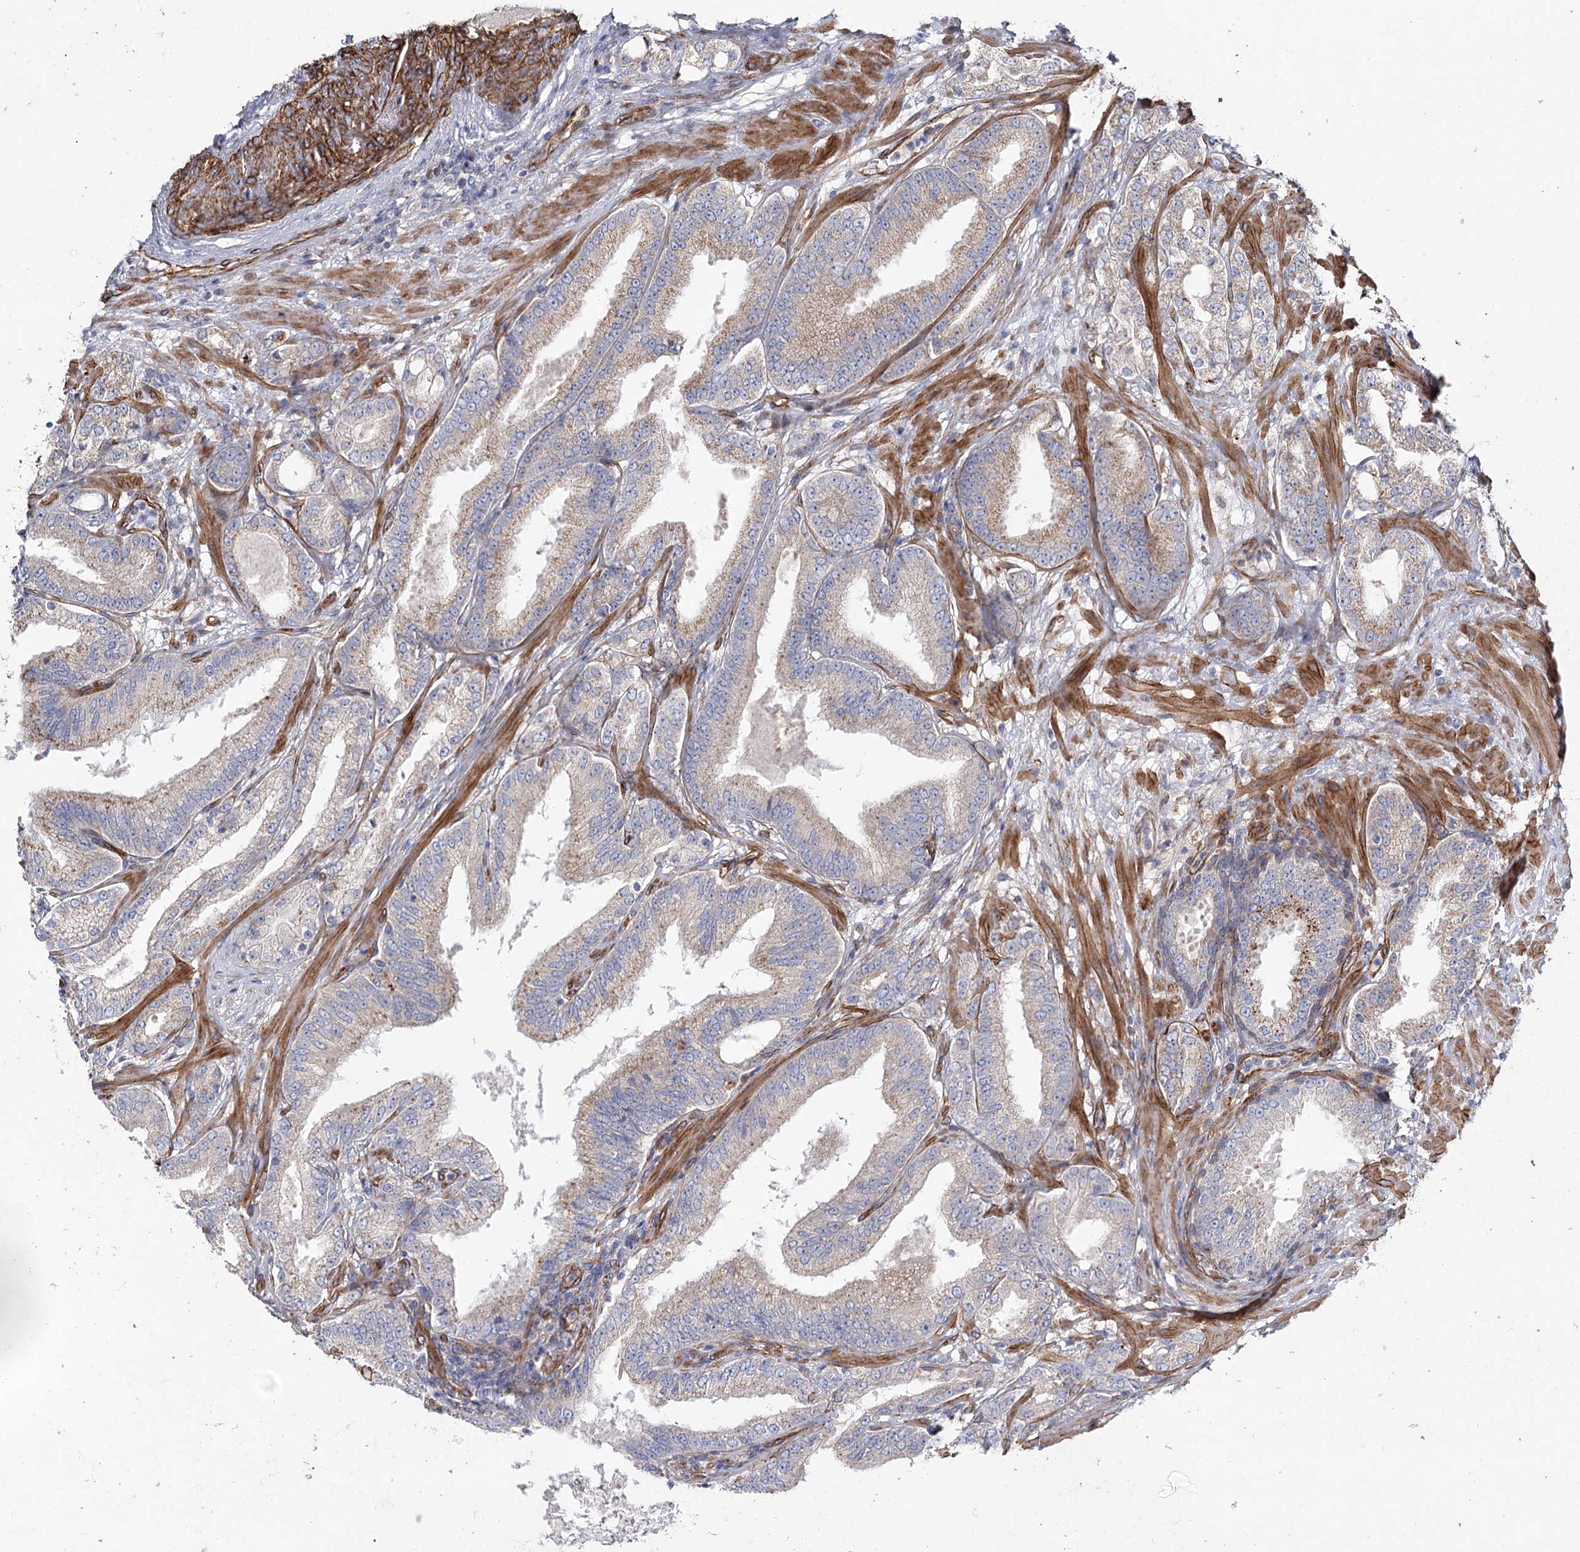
{"staining": {"intensity": "weak", "quantity": "25%-75%", "location": "cytoplasmic/membranous"}, "tissue": "prostate cancer", "cell_type": "Tumor cells", "image_type": "cancer", "snomed": [{"axis": "morphology", "description": "Adenocarcinoma, High grade"}, {"axis": "topography", "description": "Prostate"}], "caption": "About 25%-75% of tumor cells in prostate cancer (adenocarcinoma (high-grade)) exhibit weak cytoplasmic/membranous protein staining as visualized by brown immunohistochemical staining.", "gene": "TMEM164", "patient": {"sex": "male", "age": 64}}